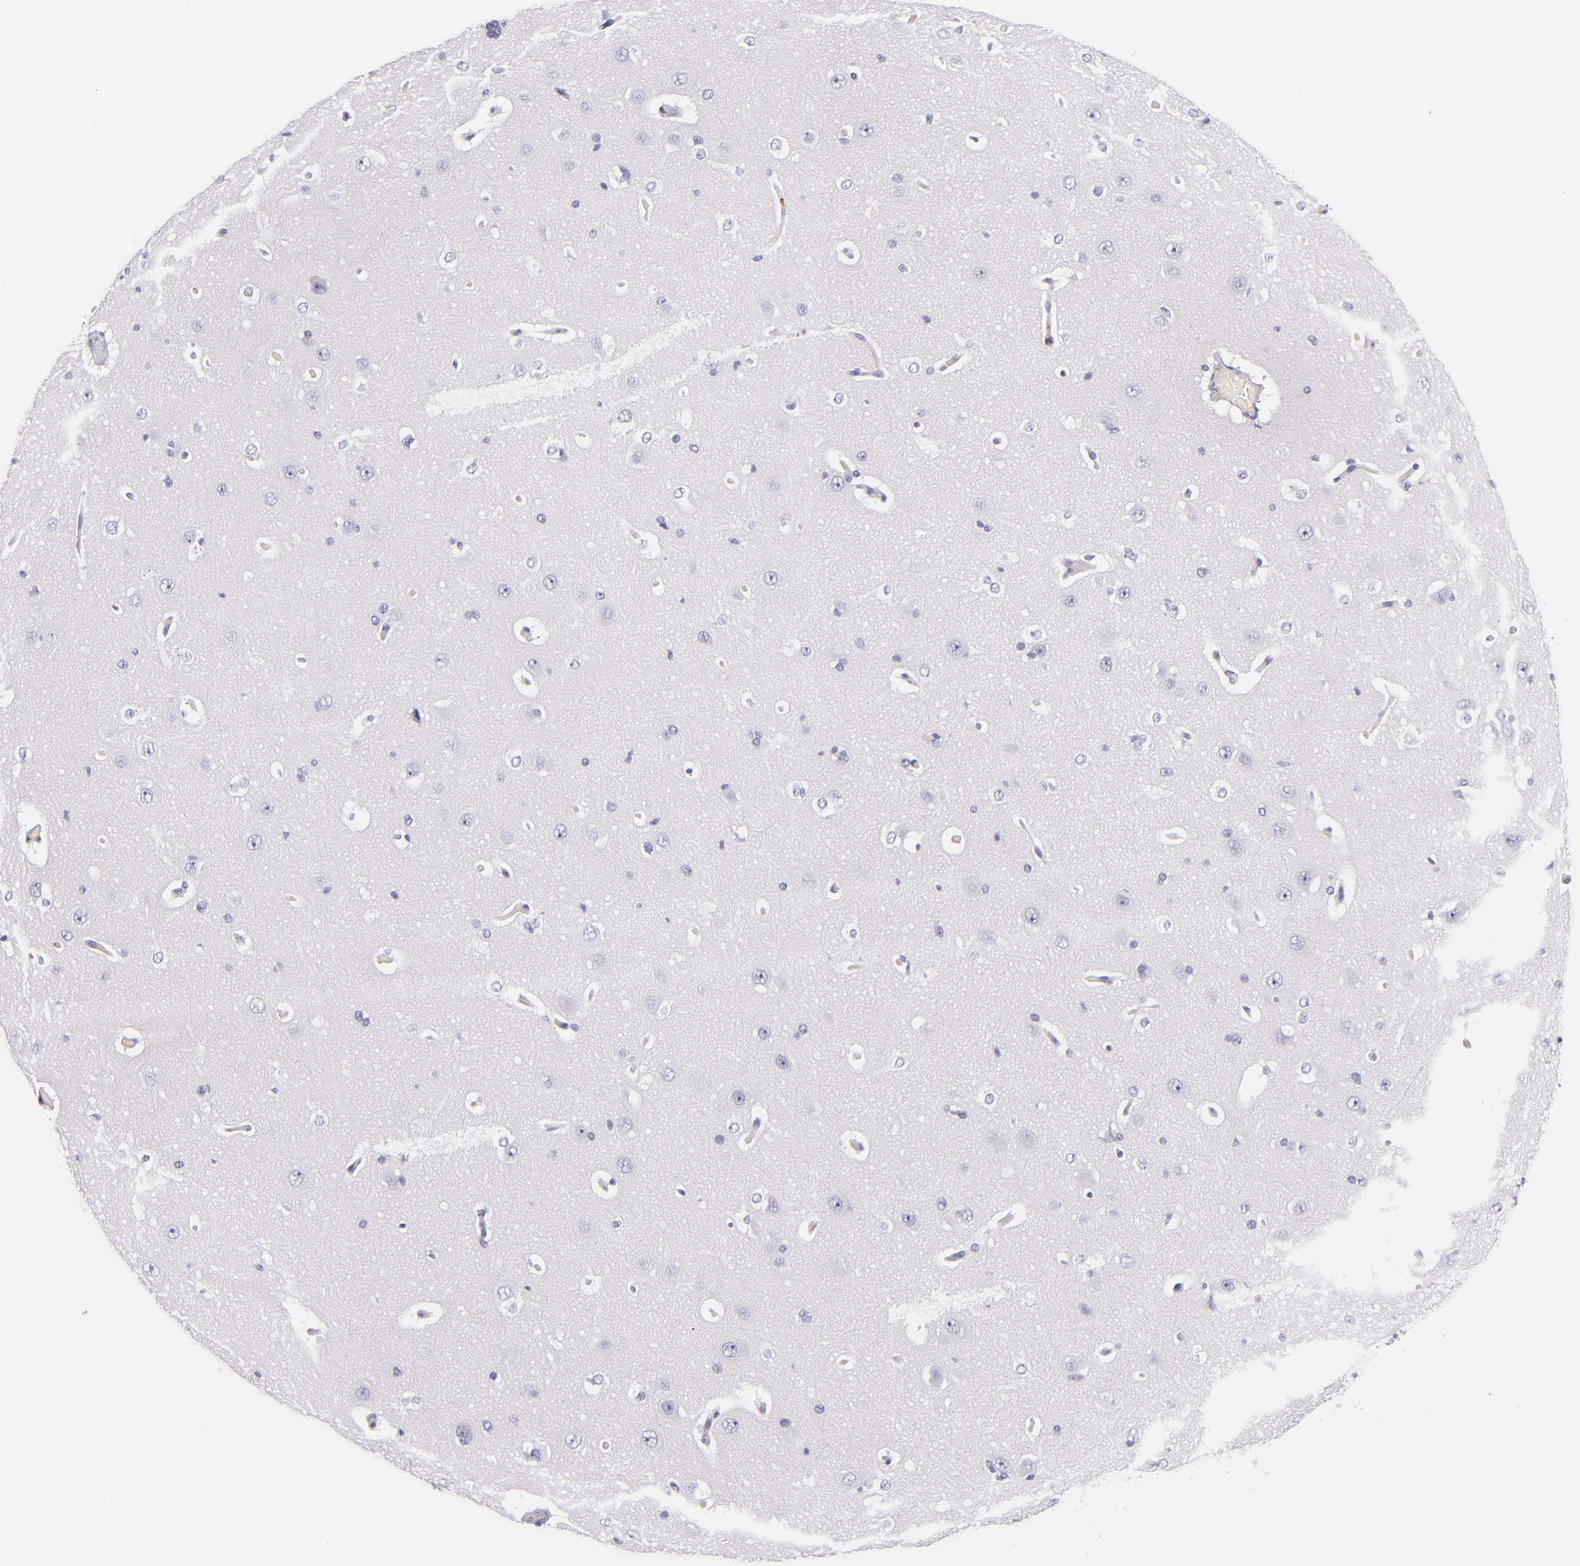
{"staining": {"intensity": "negative", "quantity": "none", "location": "none"}, "tissue": "cerebral cortex", "cell_type": "Endothelial cells", "image_type": "normal", "snomed": [{"axis": "morphology", "description": "Normal tissue, NOS"}, {"axis": "topography", "description": "Cerebral cortex"}], "caption": "An IHC photomicrograph of unremarkable cerebral cortex is shown. There is no staining in endothelial cells of cerebral cortex.", "gene": "GP1BA", "patient": {"sex": "female", "age": 45}}